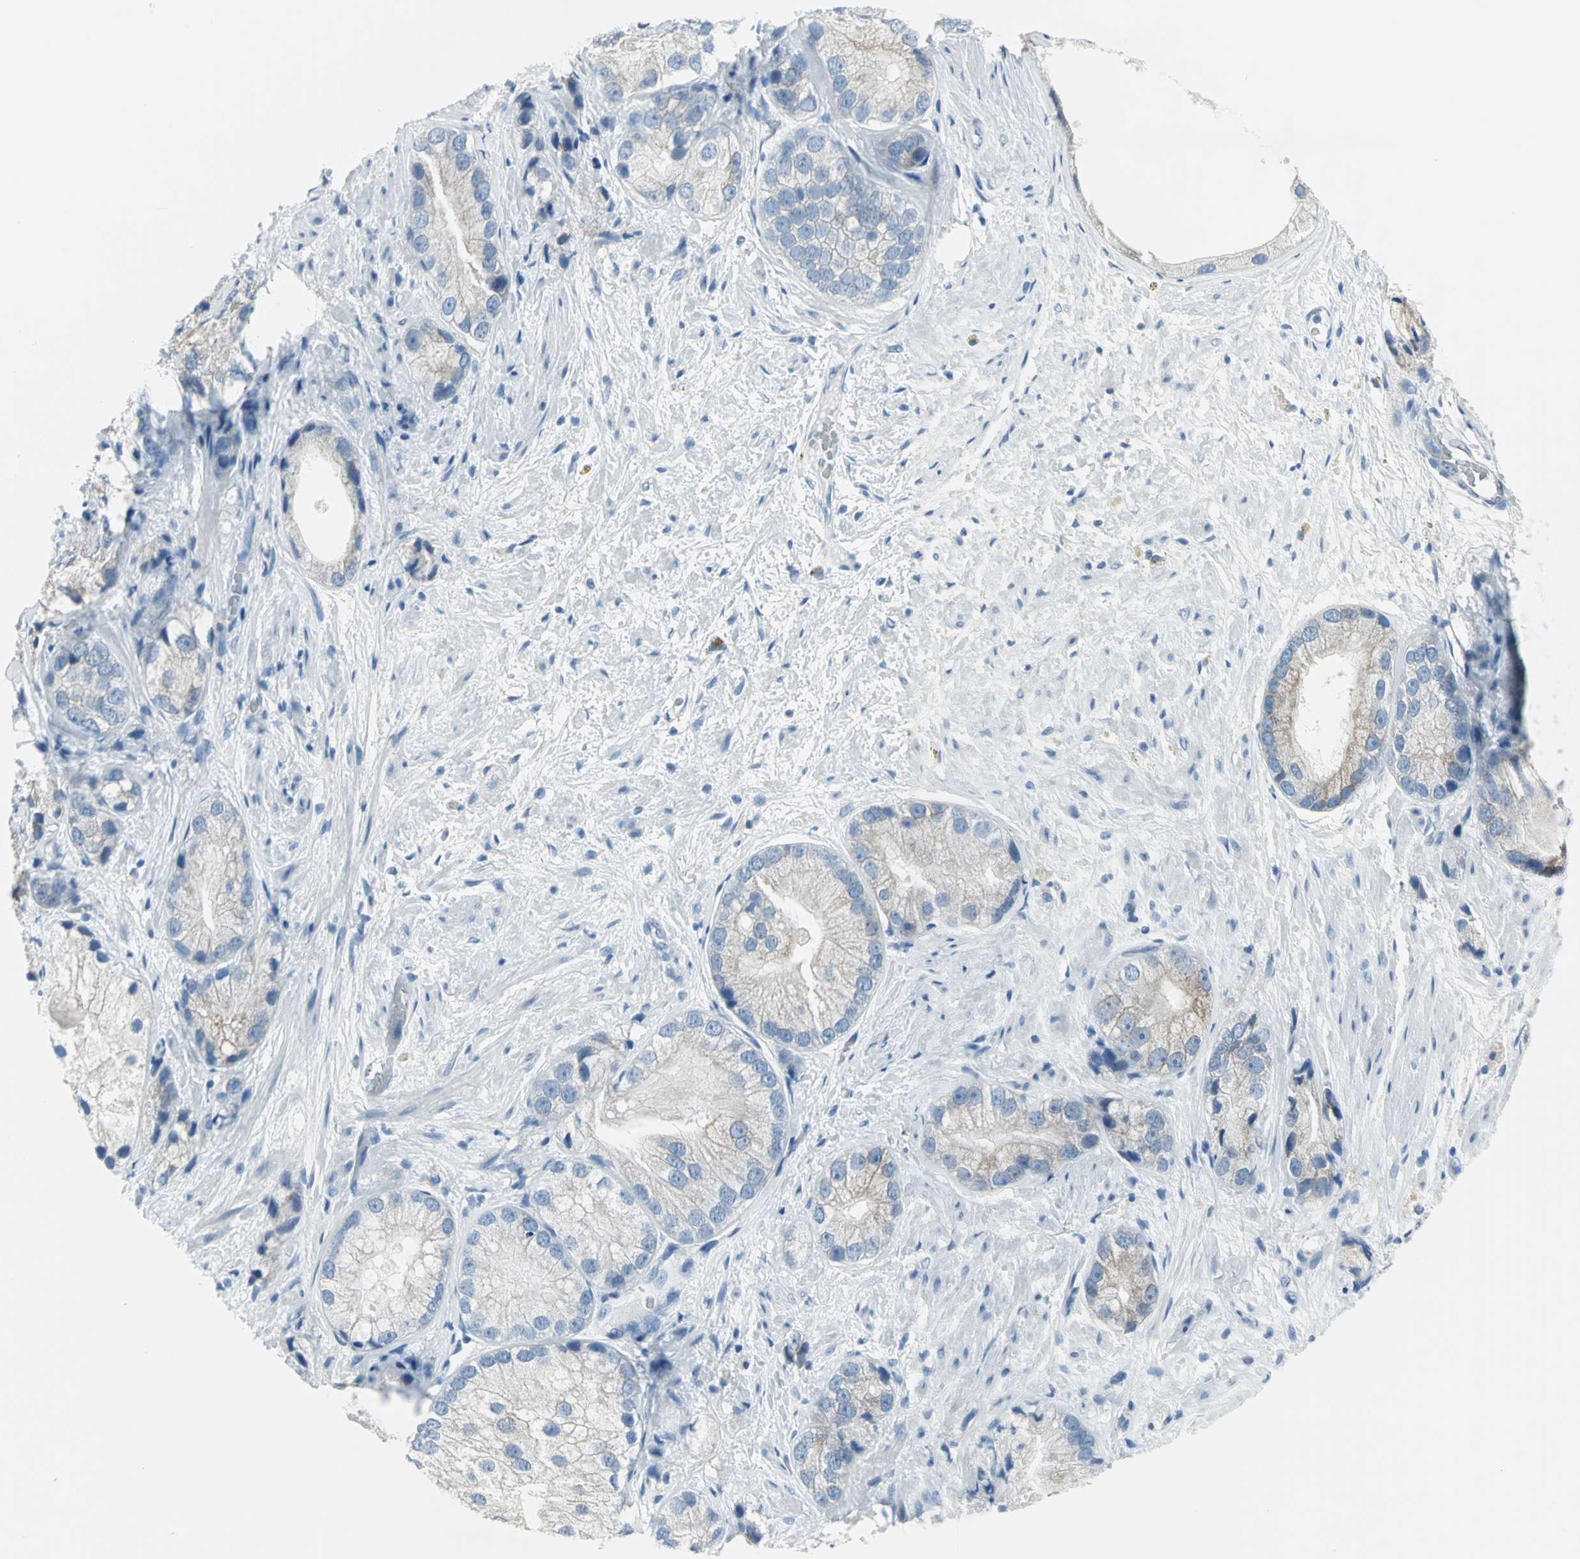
{"staining": {"intensity": "weak", "quantity": "25%-75%", "location": "cytoplasmic/membranous"}, "tissue": "prostate cancer", "cell_type": "Tumor cells", "image_type": "cancer", "snomed": [{"axis": "morphology", "description": "Adenocarcinoma, Low grade"}, {"axis": "topography", "description": "Prostate"}], "caption": "DAB (3,3'-diaminobenzidine) immunohistochemical staining of human prostate cancer displays weak cytoplasmic/membranous protein staining in about 25%-75% of tumor cells.", "gene": "CYB5A", "patient": {"sex": "male", "age": 69}}